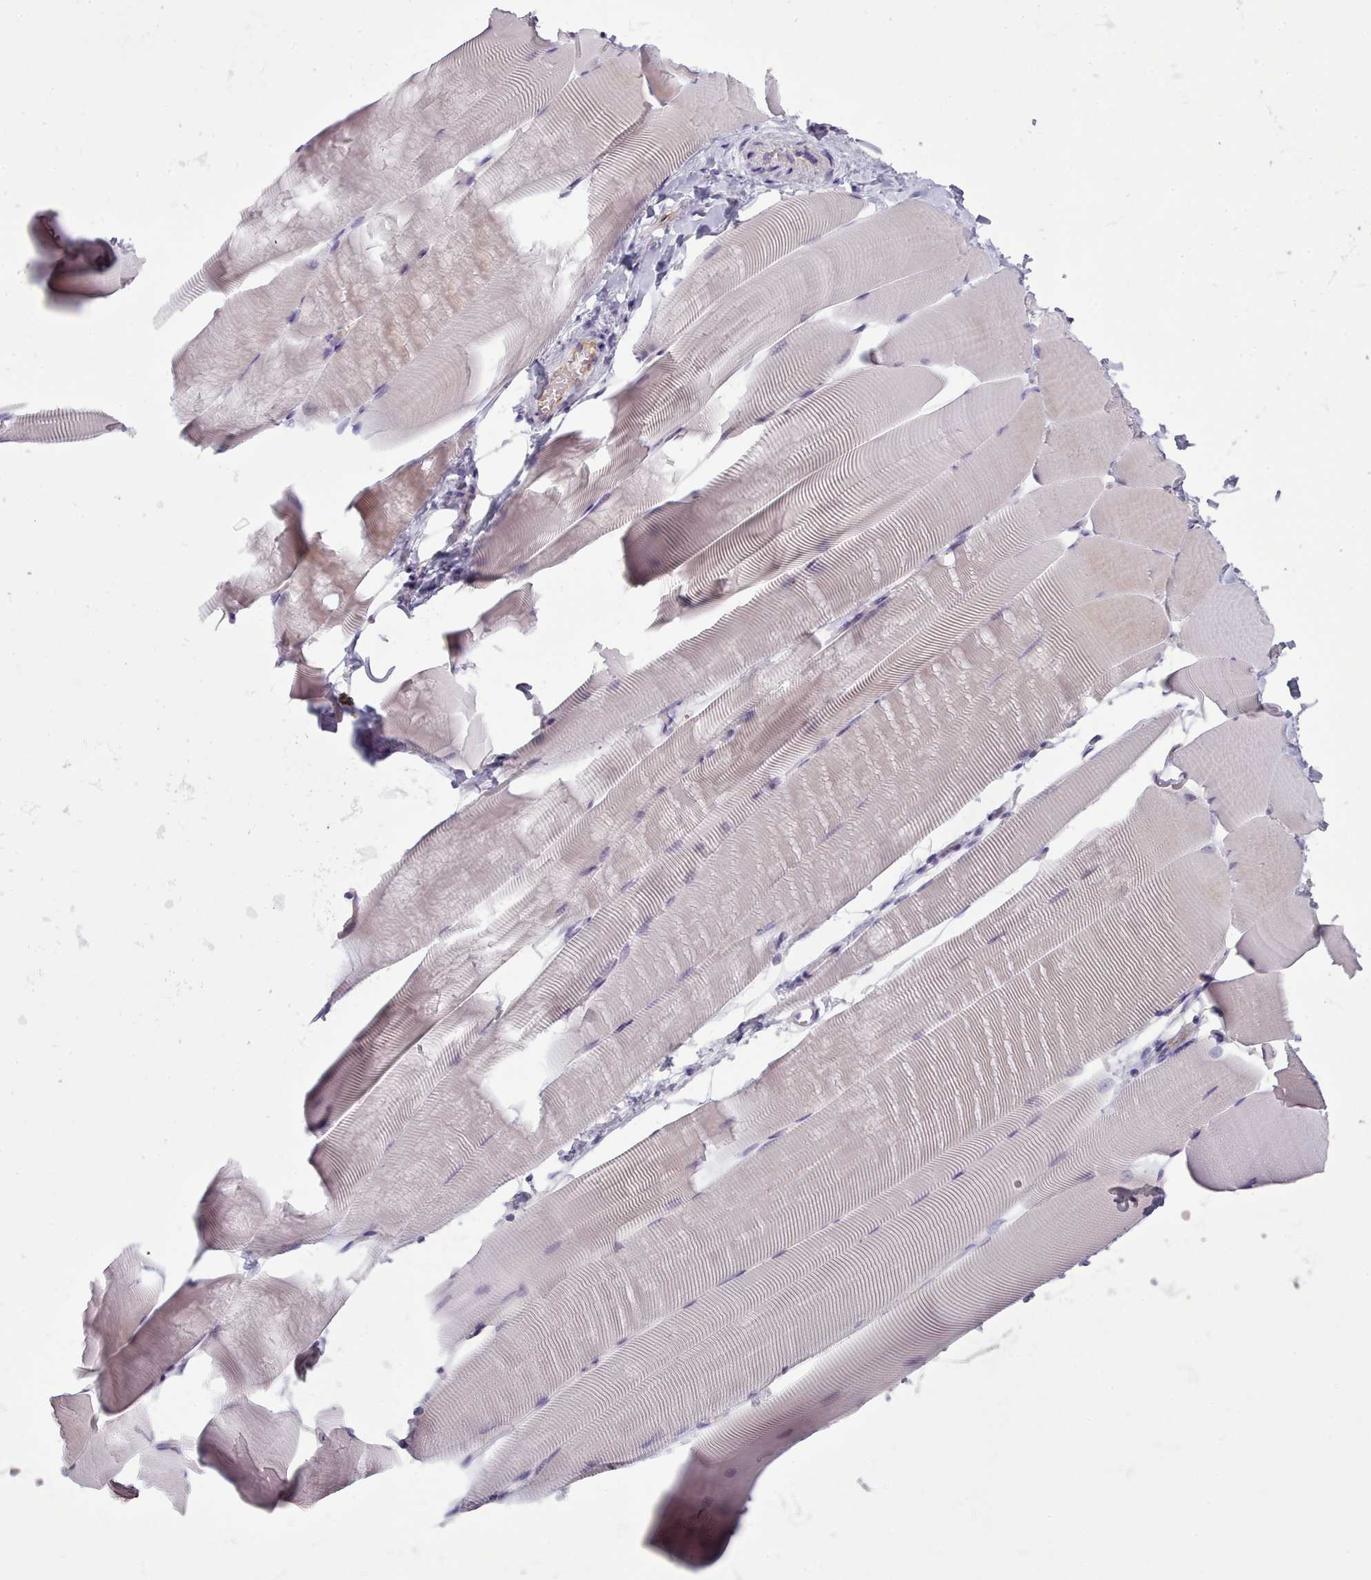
{"staining": {"intensity": "weak", "quantity": "<25%", "location": "cytoplasmic/membranous"}, "tissue": "skeletal muscle", "cell_type": "Myocytes", "image_type": "normal", "snomed": [{"axis": "morphology", "description": "Normal tissue, NOS"}, {"axis": "topography", "description": "Skeletal muscle"}], "caption": "High power microscopy photomicrograph of an immunohistochemistry (IHC) image of benign skeletal muscle, revealing no significant staining in myocytes. (IHC, brightfield microscopy, high magnification).", "gene": "NDST2", "patient": {"sex": "male", "age": 25}}